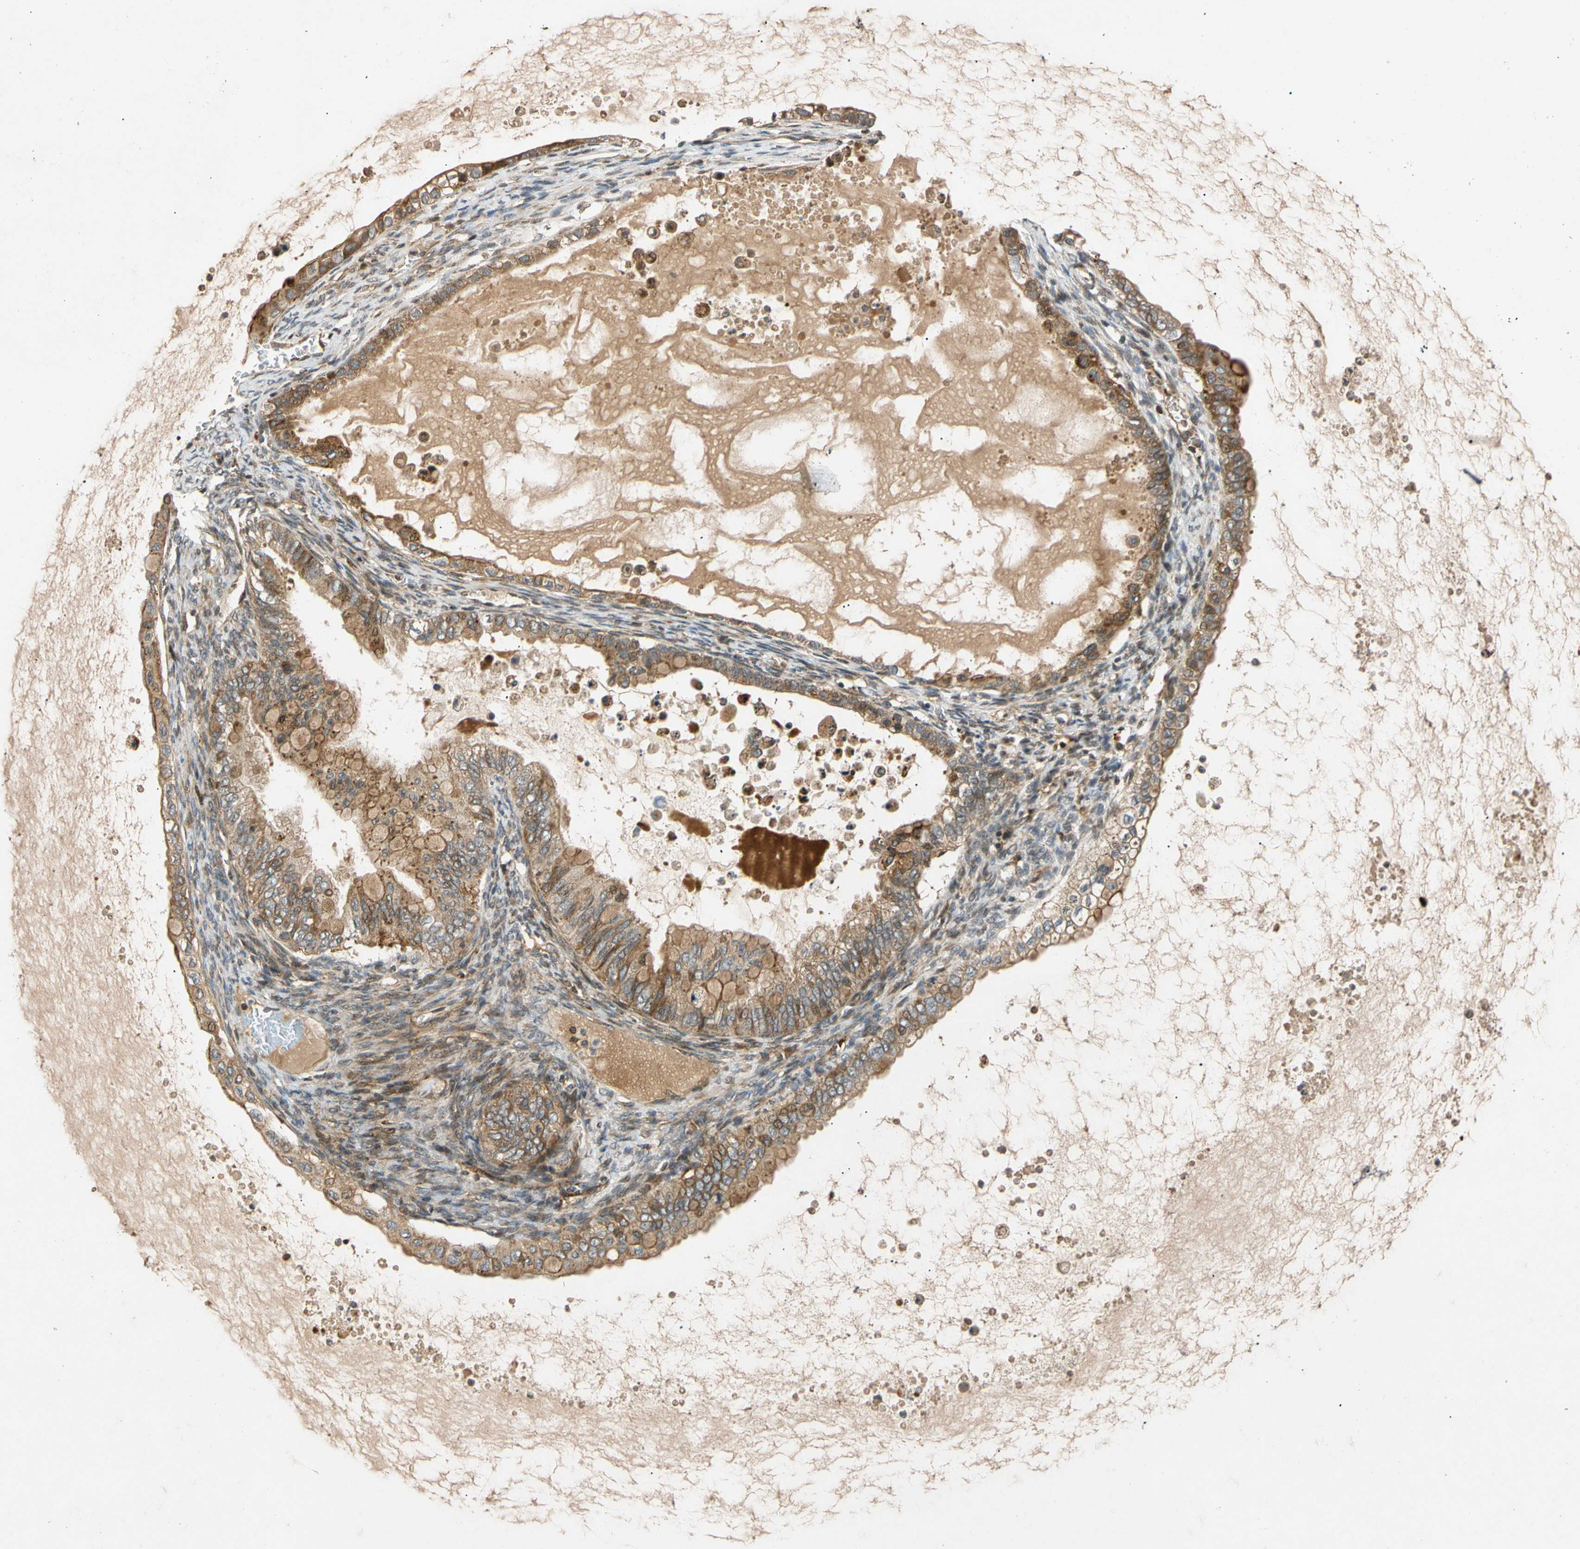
{"staining": {"intensity": "moderate", "quantity": ">75%", "location": "cytoplasmic/membranous"}, "tissue": "ovarian cancer", "cell_type": "Tumor cells", "image_type": "cancer", "snomed": [{"axis": "morphology", "description": "Cystadenocarcinoma, mucinous, NOS"}, {"axis": "topography", "description": "Ovary"}], "caption": "Ovarian mucinous cystadenocarcinoma was stained to show a protein in brown. There is medium levels of moderate cytoplasmic/membranous staining in approximately >75% of tumor cells. (brown staining indicates protein expression, while blue staining denotes nuclei).", "gene": "MRPS22", "patient": {"sex": "female", "age": 80}}